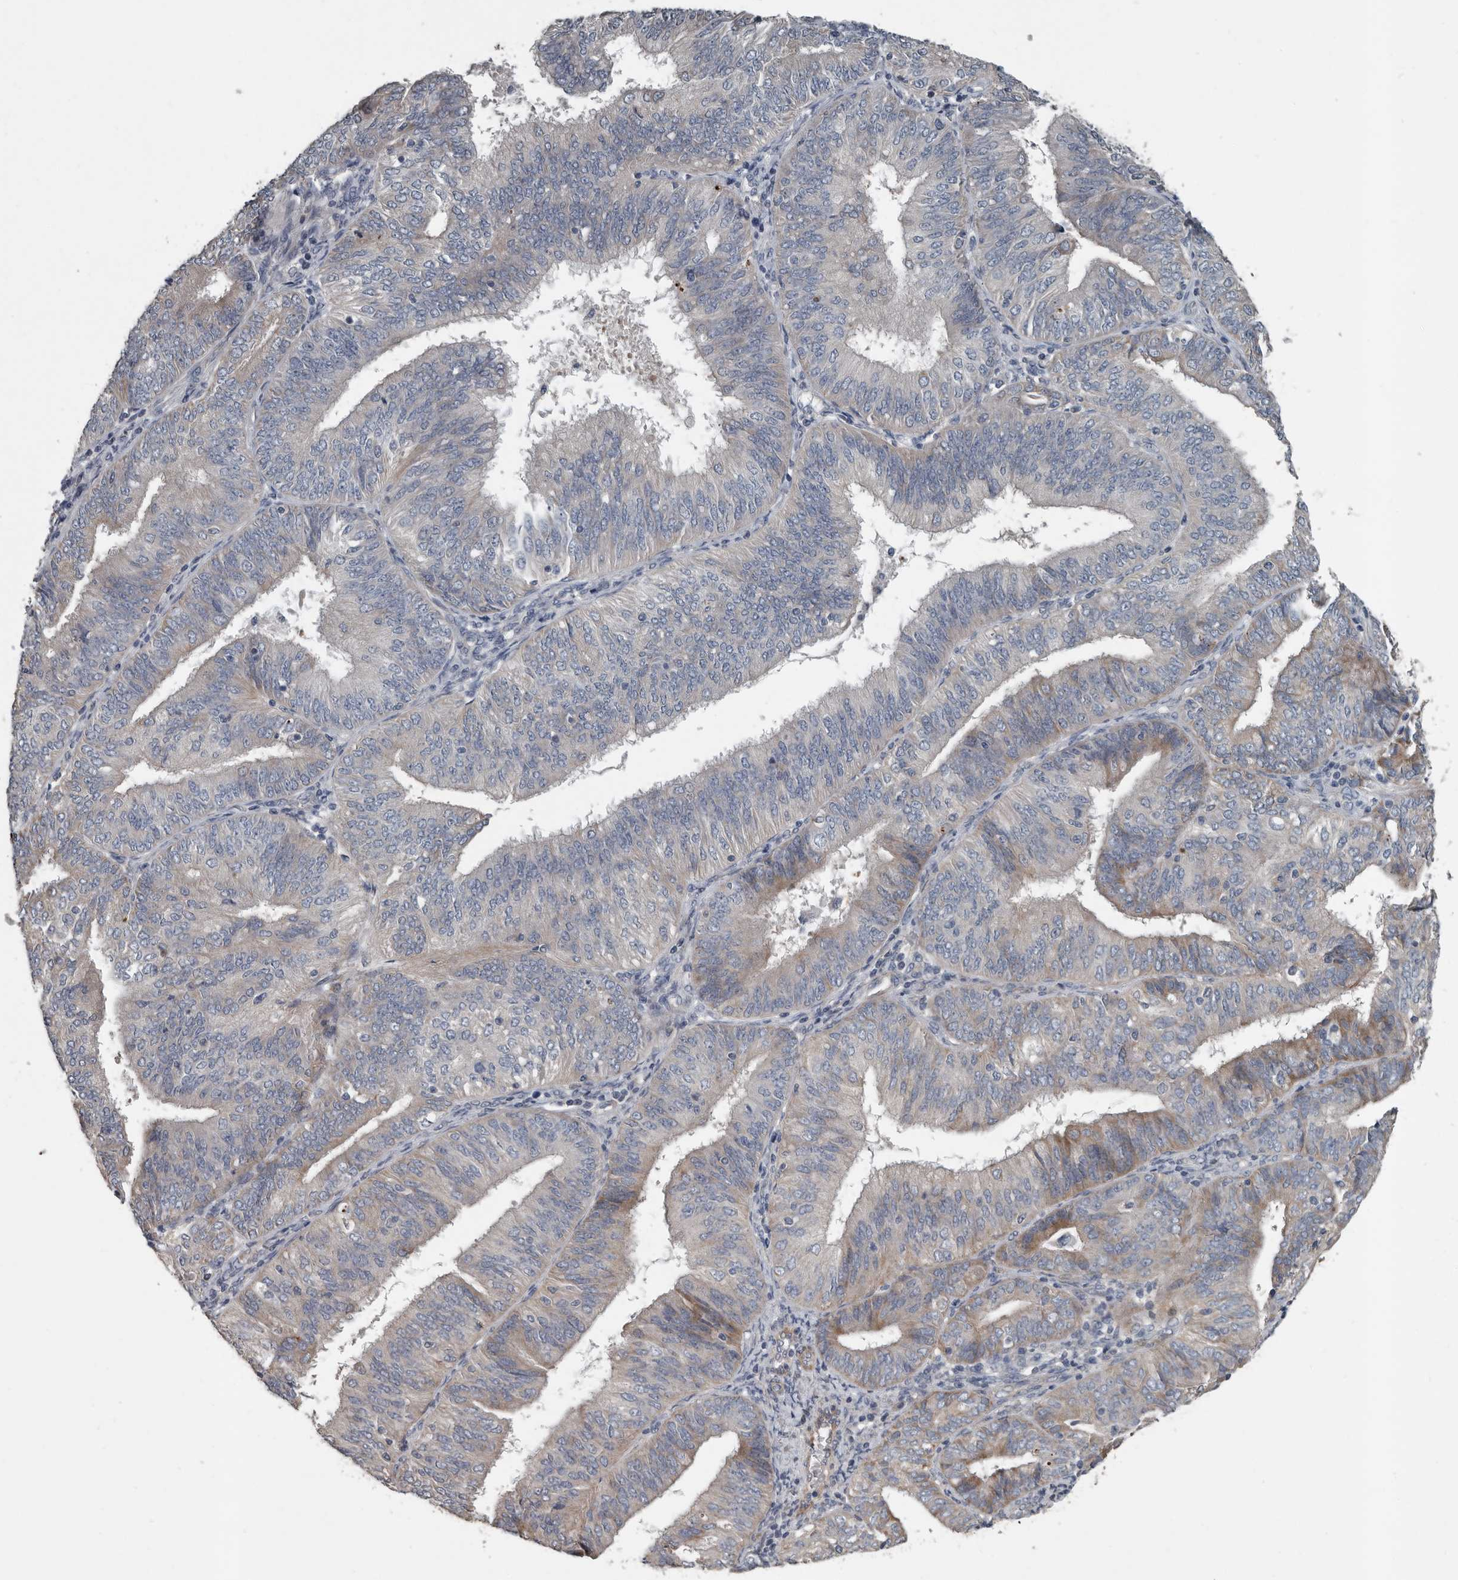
{"staining": {"intensity": "weak", "quantity": "<25%", "location": "cytoplasmic/membranous"}, "tissue": "endometrial cancer", "cell_type": "Tumor cells", "image_type": "cancer", "snomed": [{"axis": "morphology", "description": "Adenocarcinoma, NOS"}, {"axis": "topography", "description": "Endometrium"}], "caption": "Protein analysis of endometrial cancer exhibits no significant expression in tumor cells.", "gene": "DPY19L4", "patient": {"sex": "female", "age": 58}}